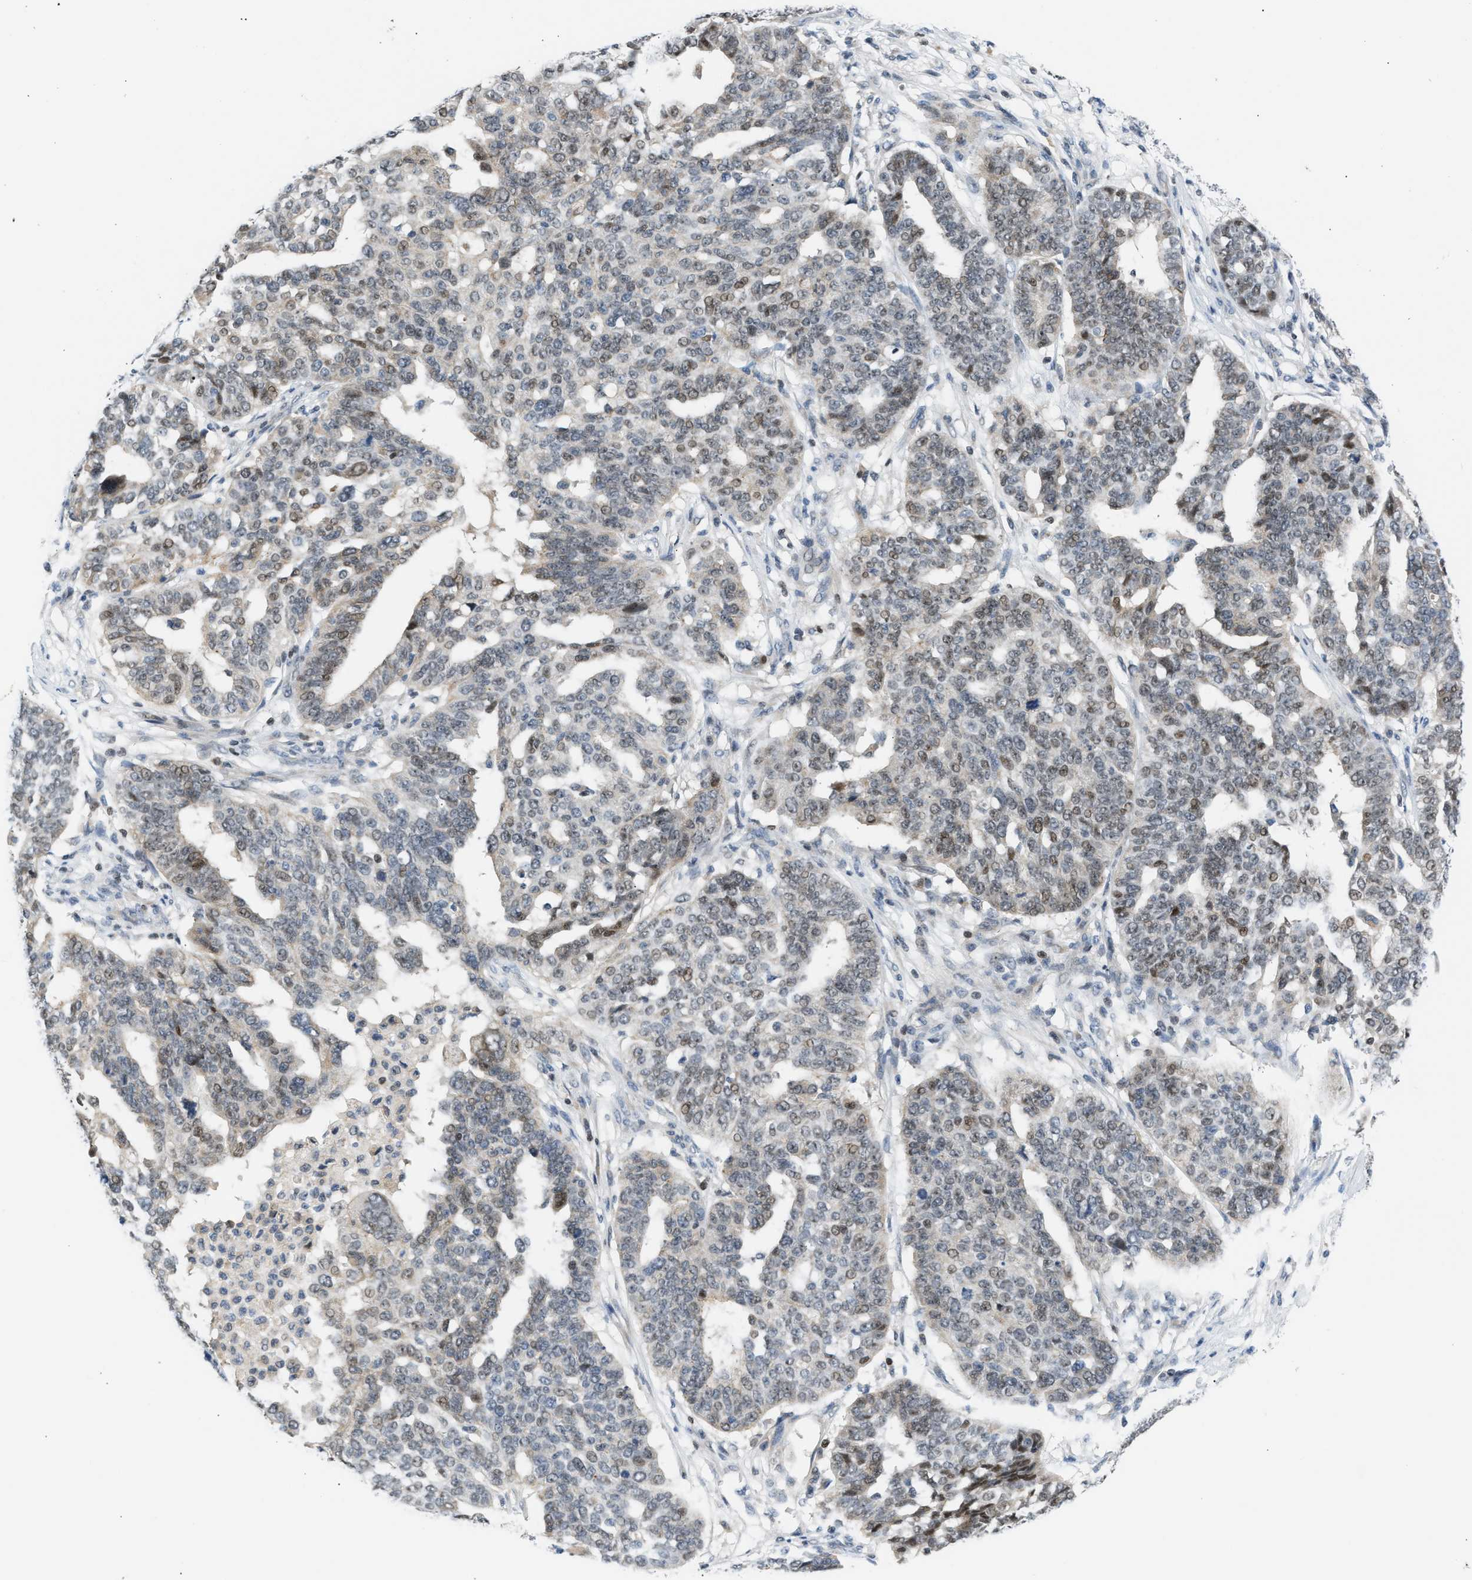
{"staining": {"intensity": "weak", "quantity": "25%-75%", "location": "nuclear"}, "tissue": "ovarian cancer", "cell_type": "Tumor cells", "image_type": "cancer", "snomed": [{"axis": "morphology", "description": "Cystadenocarcinoma, serous, NOS"}, {"axis": "topography", "description": "Ovary"}], "caption": "Immunohistochemical staining of human ovarian serous cystadenocarcinoma displays weak nuclear protein positivity in about 25%-75% of tumor cells. The staining is performed using DAB (3,3'-diaminobenzidine) brown chromogen to label protein expression. The nuclei are counter-stained blue using hematoxylin.", "gene": "NPS", "patient": {"sex": "female", "age": 59}}